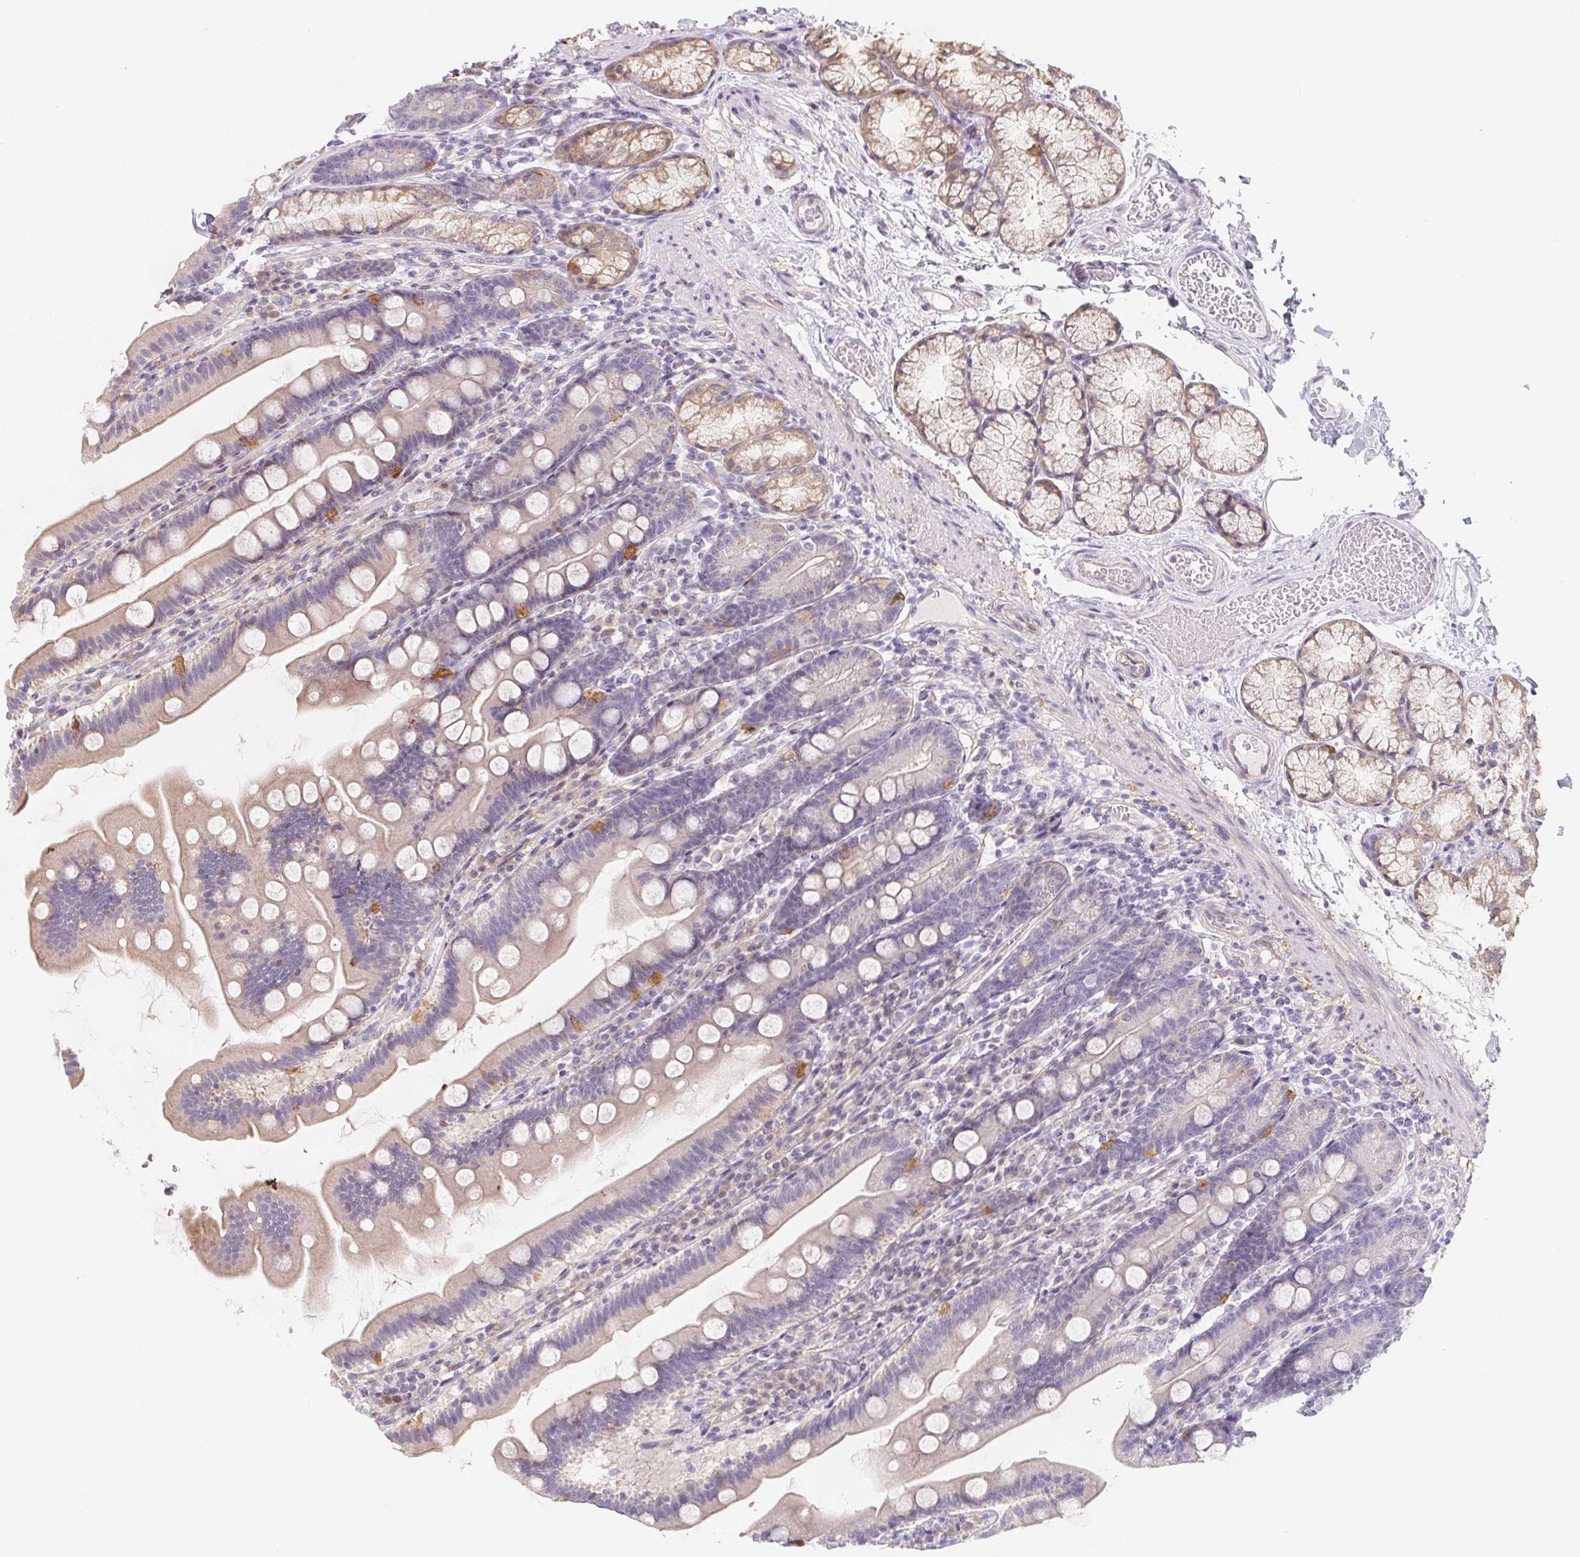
{"staining": {"intensity": "moderate", "quantity": "<25%", "location": "cytoplasmic/membranous"}, "tissue": "duodenum", "cell_type": "Glandular cells", "image_type": "normal", "snomed": [{"axis": "morphology", "description": "Normal tissue, NOS"}, {"axis": "topography", "description": "Duodenum"}], "caption": "Immunohistochemistry (DAB (3,3'-diaminobenzidine)) staining of unremarkable duodenum exhibits moderate cytoplasmic/membranous protein expression in approximately <25% of glandular cells. (IHC, brightfield microscopy, high magnification).", "gene": "ZBBX", "patient": {"sex": "female", "age": 67}}